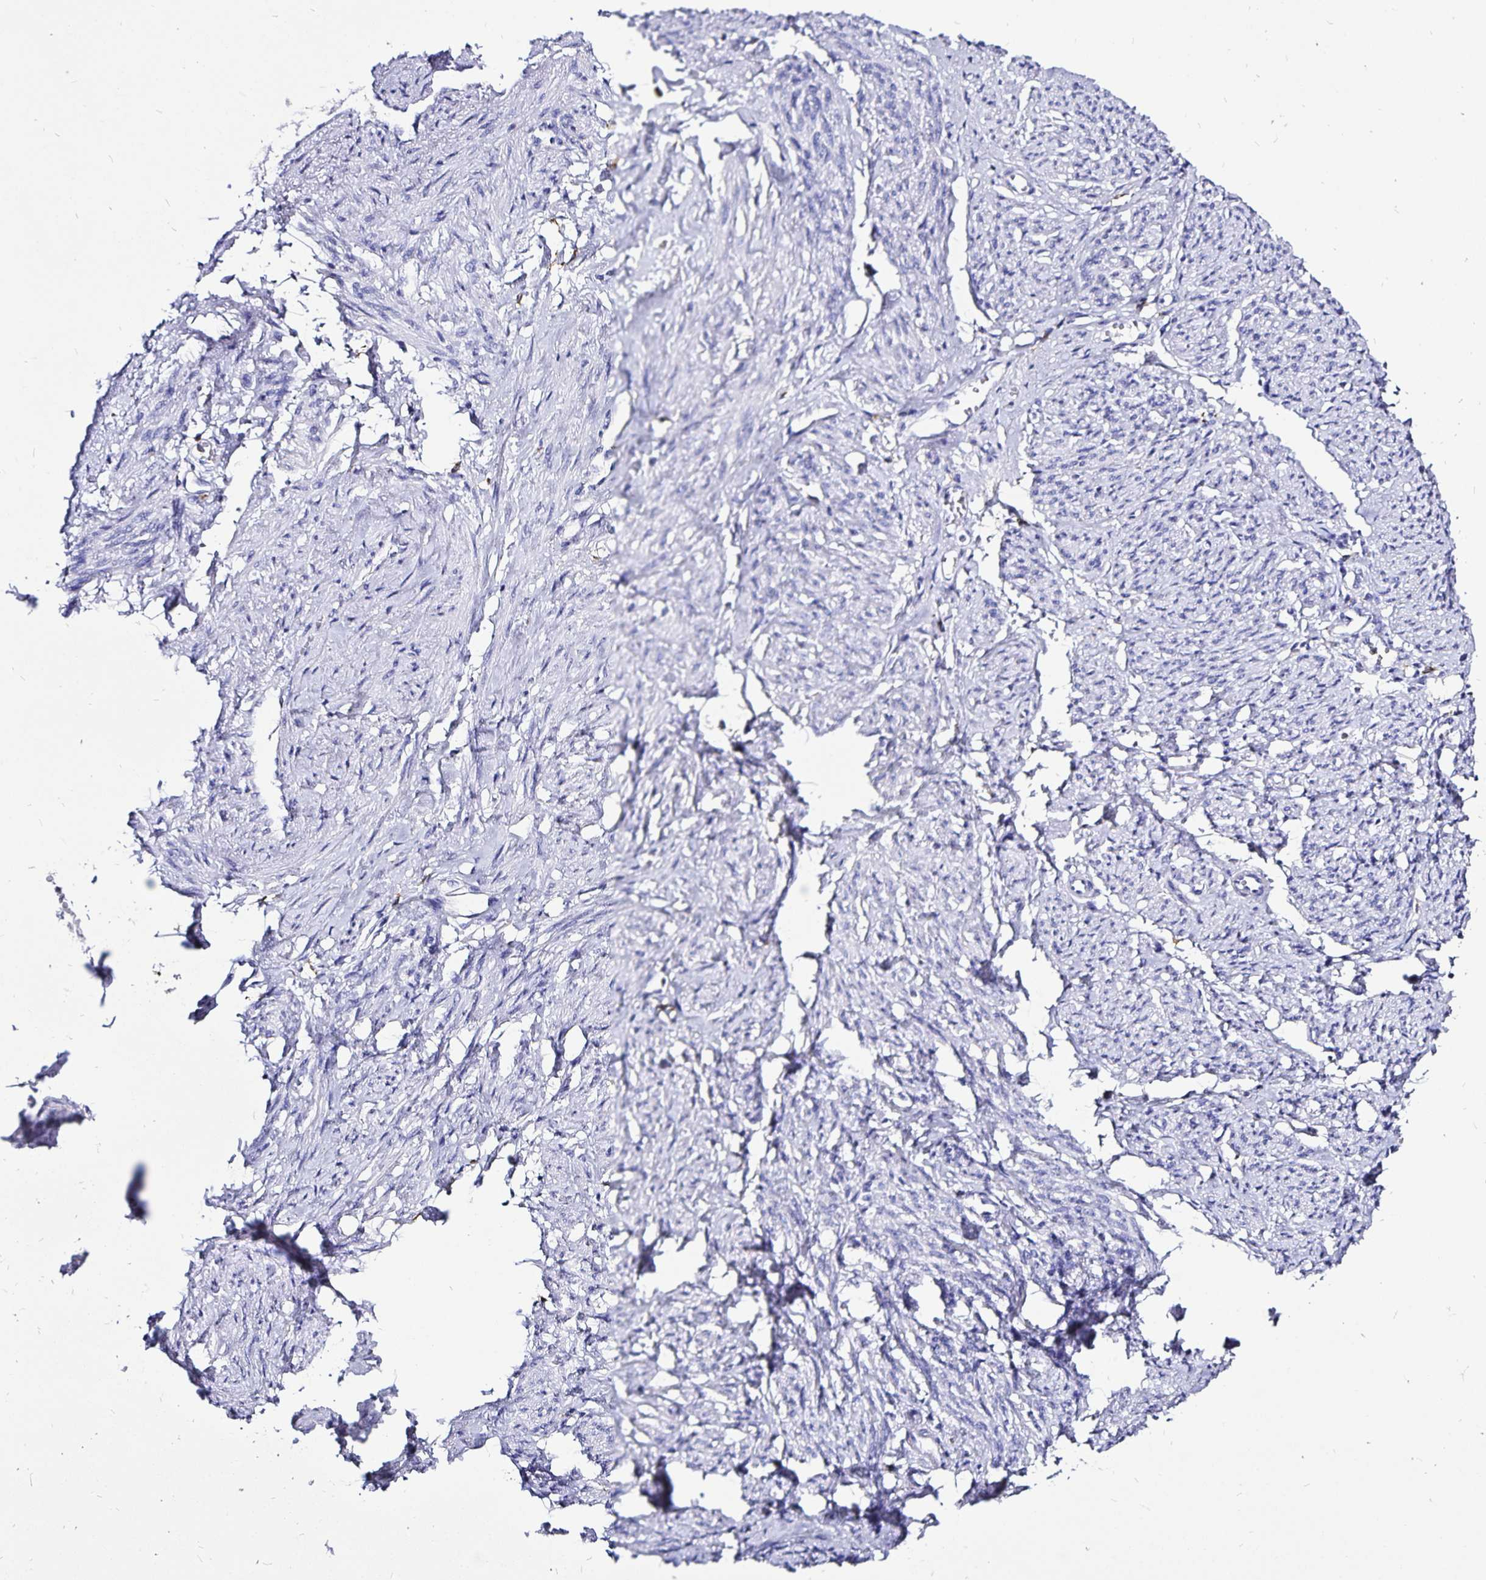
{"staining": {"intensity": "negative", "quantity": "none", "location": "none"}, "tissue": "smooth muscle", "cell_type": "Smooth muscle cells", "image_type": "normal", "snomed": [{"axis": "morphology", "description": "Normal tissue, NOS"}, {"axis": "topography", "description": "Smooth muscle"}], "caption": "Photomicrograph shows no significant protein staining in smooth muscle cells of benign smooth muscle.", "gene": "PLAC1", "patient": {"sex": "female", "age": 65}}